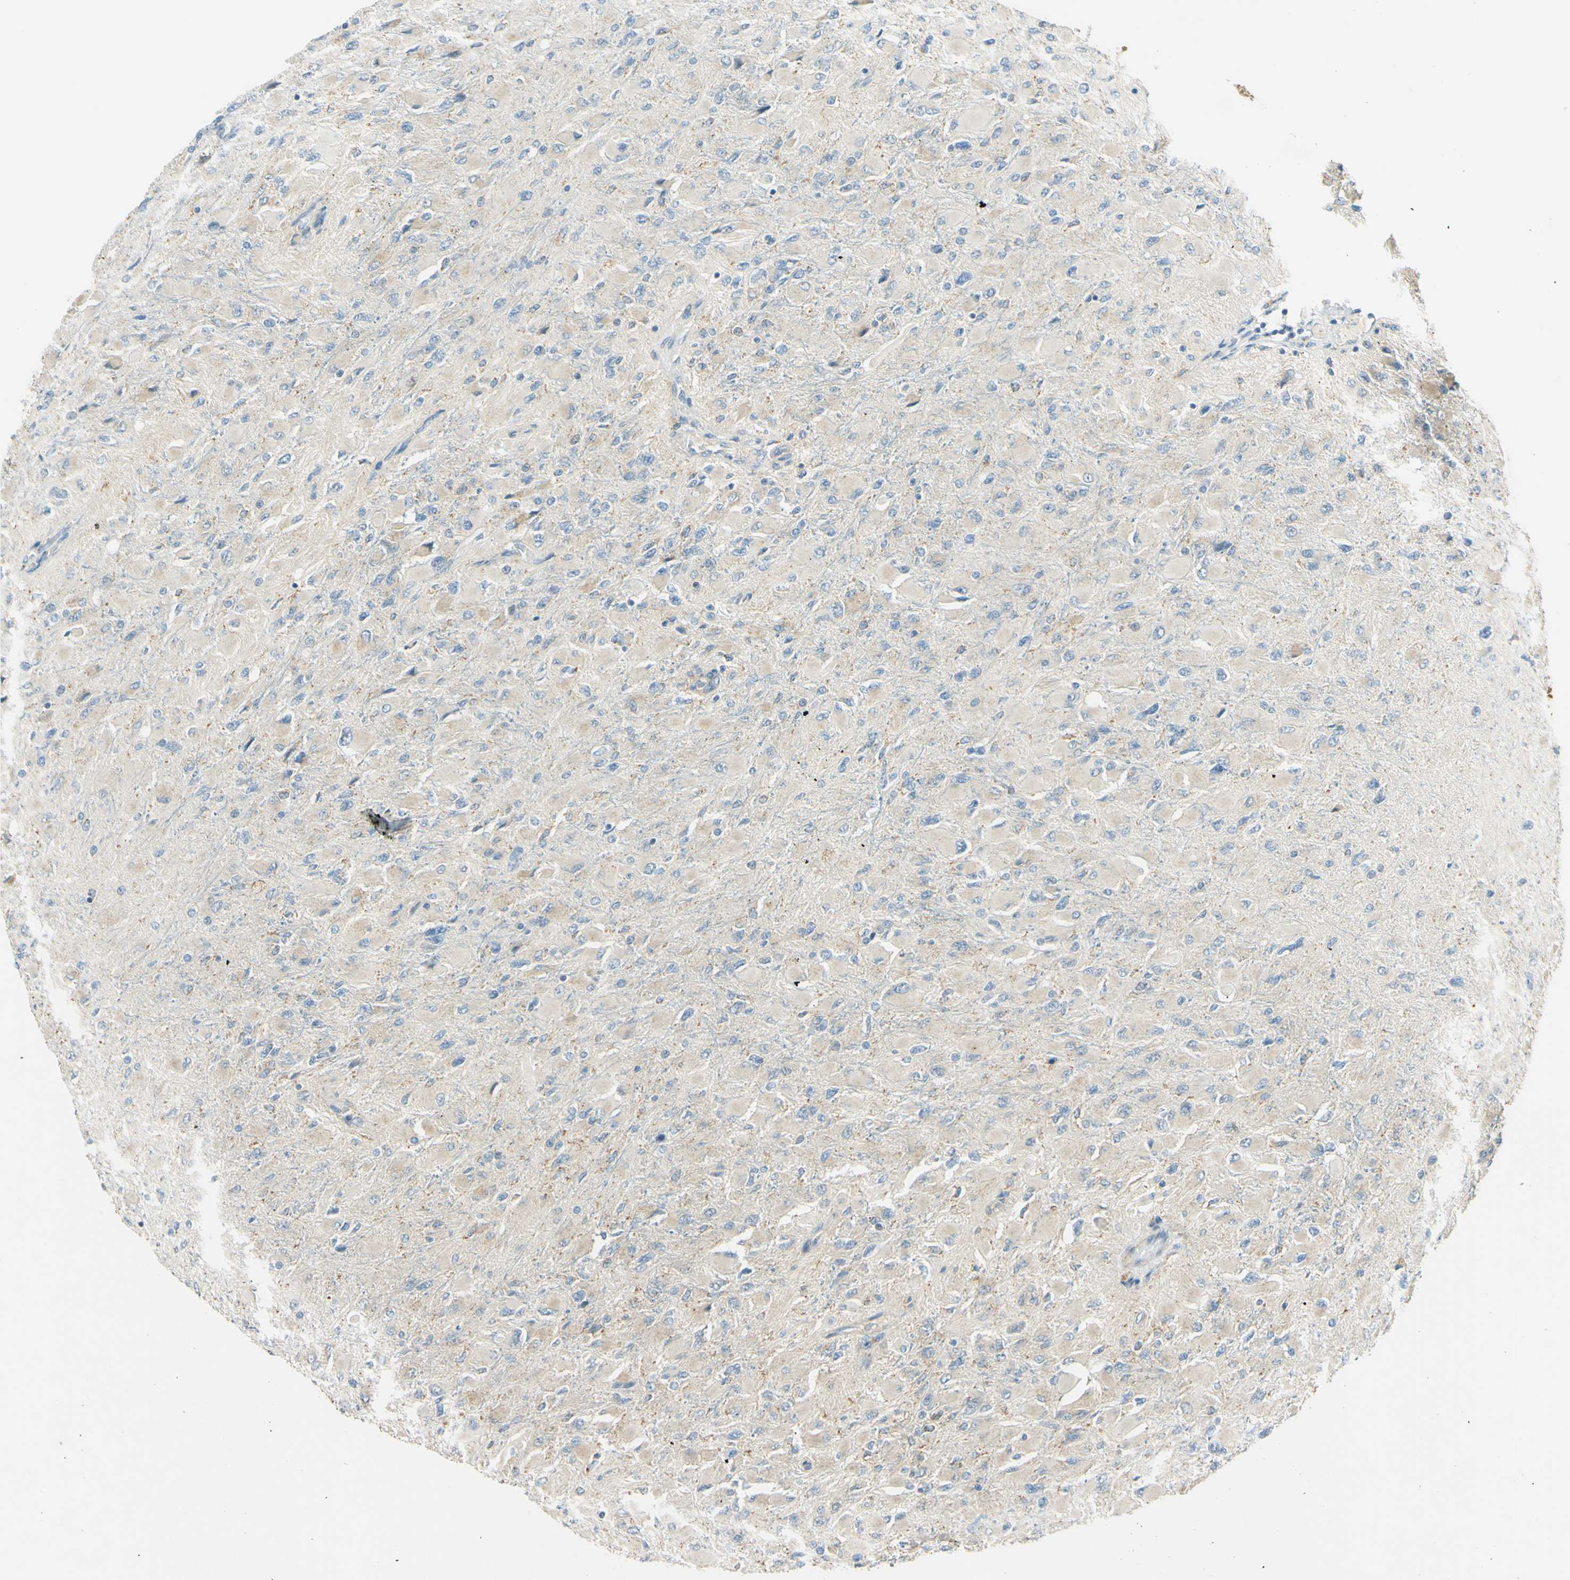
{"staining": {"intensity": "negative", "quantity": "none", "location": "none"}, "tissue": "glioma", "cell_type": "Tumor cells", "image_type": "cancer", "snomed": [{"axis": "morphology", "description": "Glioma, malignant, High grade"}, {"axis": "topography", "description": "Cerebral cortex"}], "caption": "Micrograph shows no significant protein positivity in tumor cells of glioma. The staining was performed using DAB to visualize the protein expression in brown, while the nuclei were stained in blue with hematoxylin (Magnification: 20x).", "gene": "LAMA3", "patient": {"sex": "female", "age": 36}}